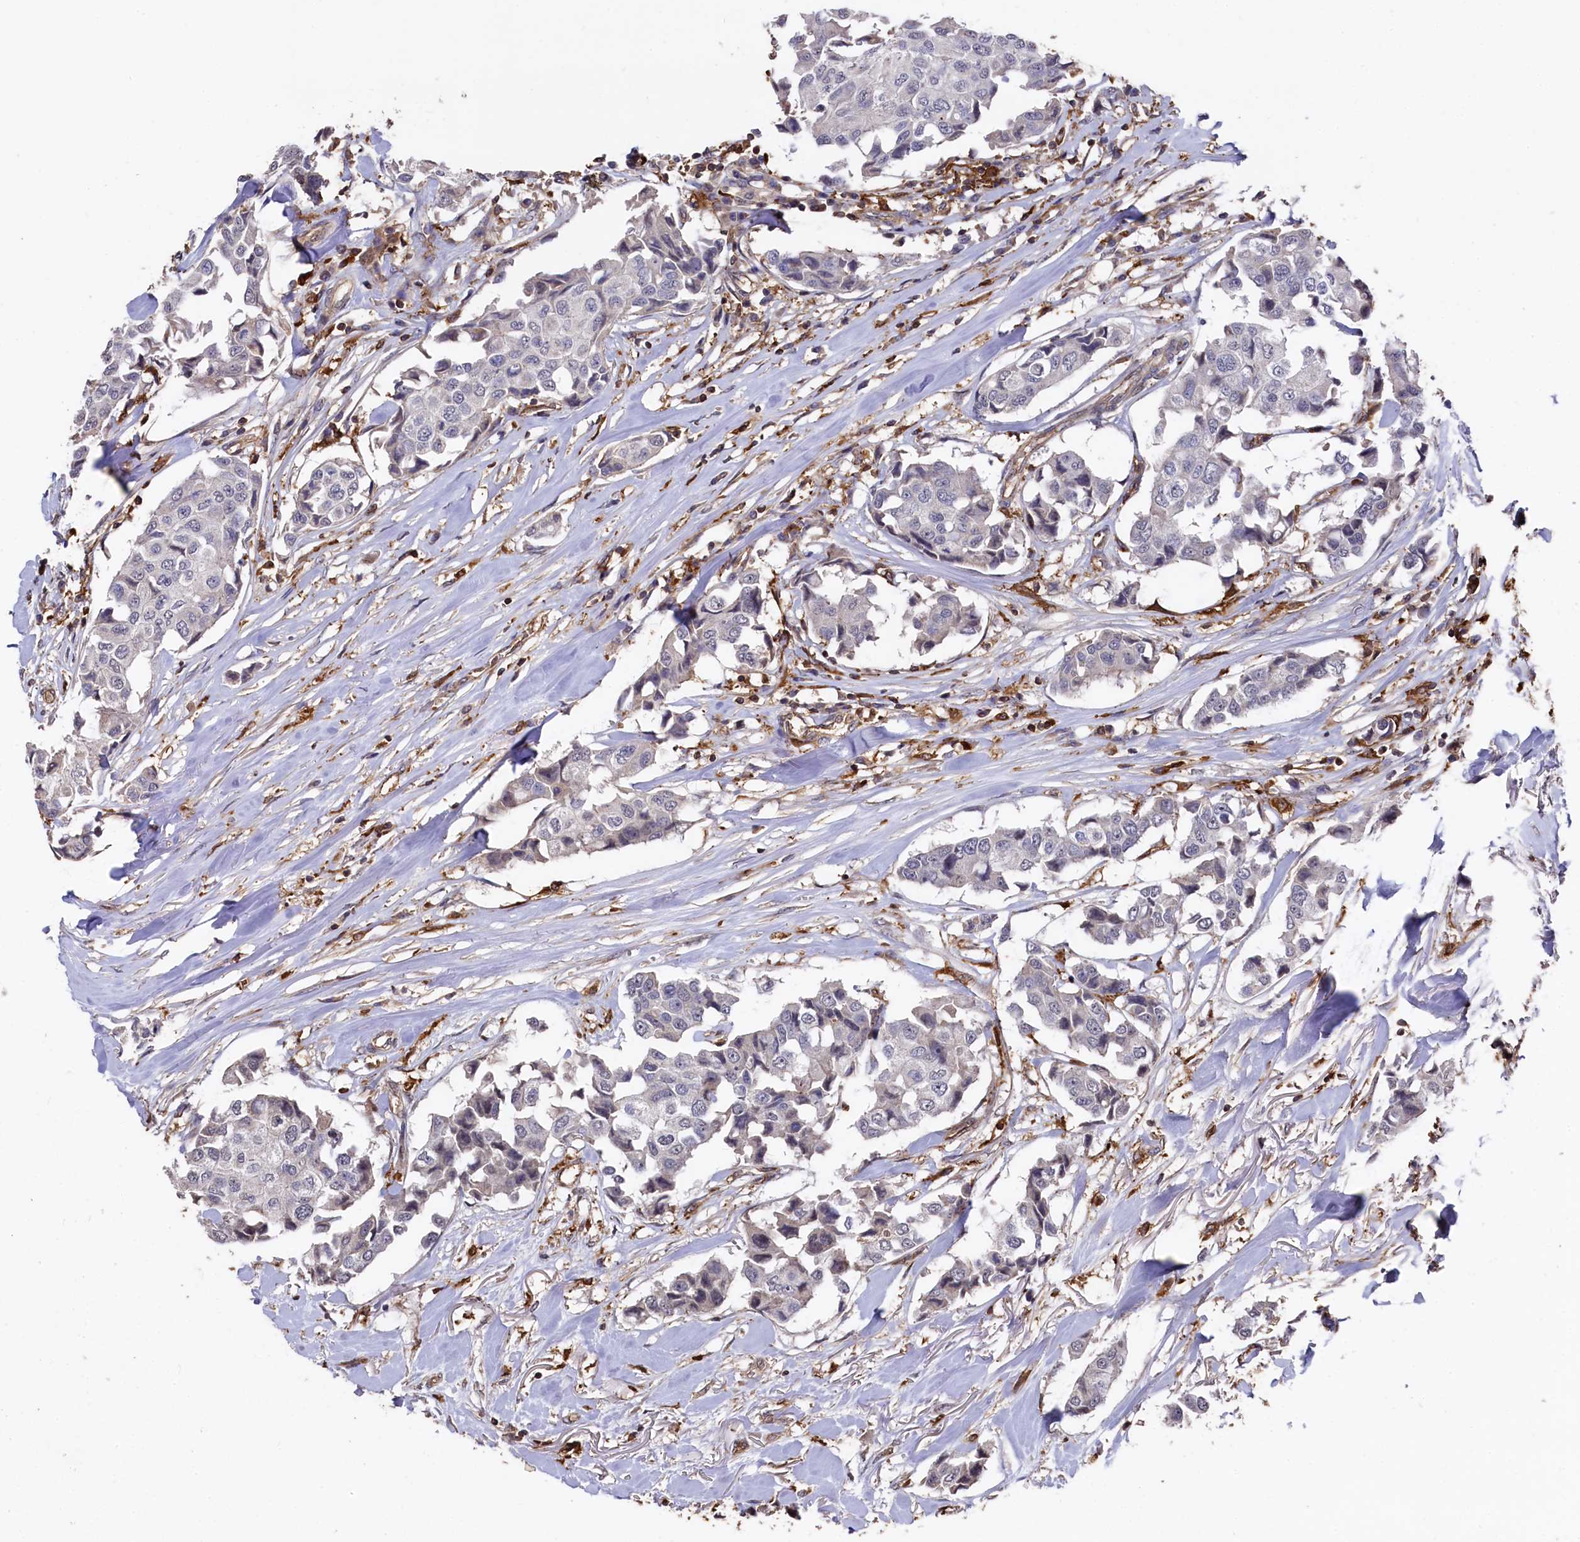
{"staining": {"intensity": "negative", "quantity": "none", "location": "none"}, "tissue": "breast cancer", "cell_type": "Tumor cells", "image_type": "cancer", "snomed": [{"axis": "morphology", "description": "Duct carcinoma"}, {"axis": "topography", "description": "Breast"}], "caption": "DAB (3,3'-diaminobenzidine) immunohistochemical staining of breast infiltrating ductal carcinoma reveals no significant staining in tumor cells.", "gene": "PLEKHO2", "patient": {"sex": "female", "age": 80}}